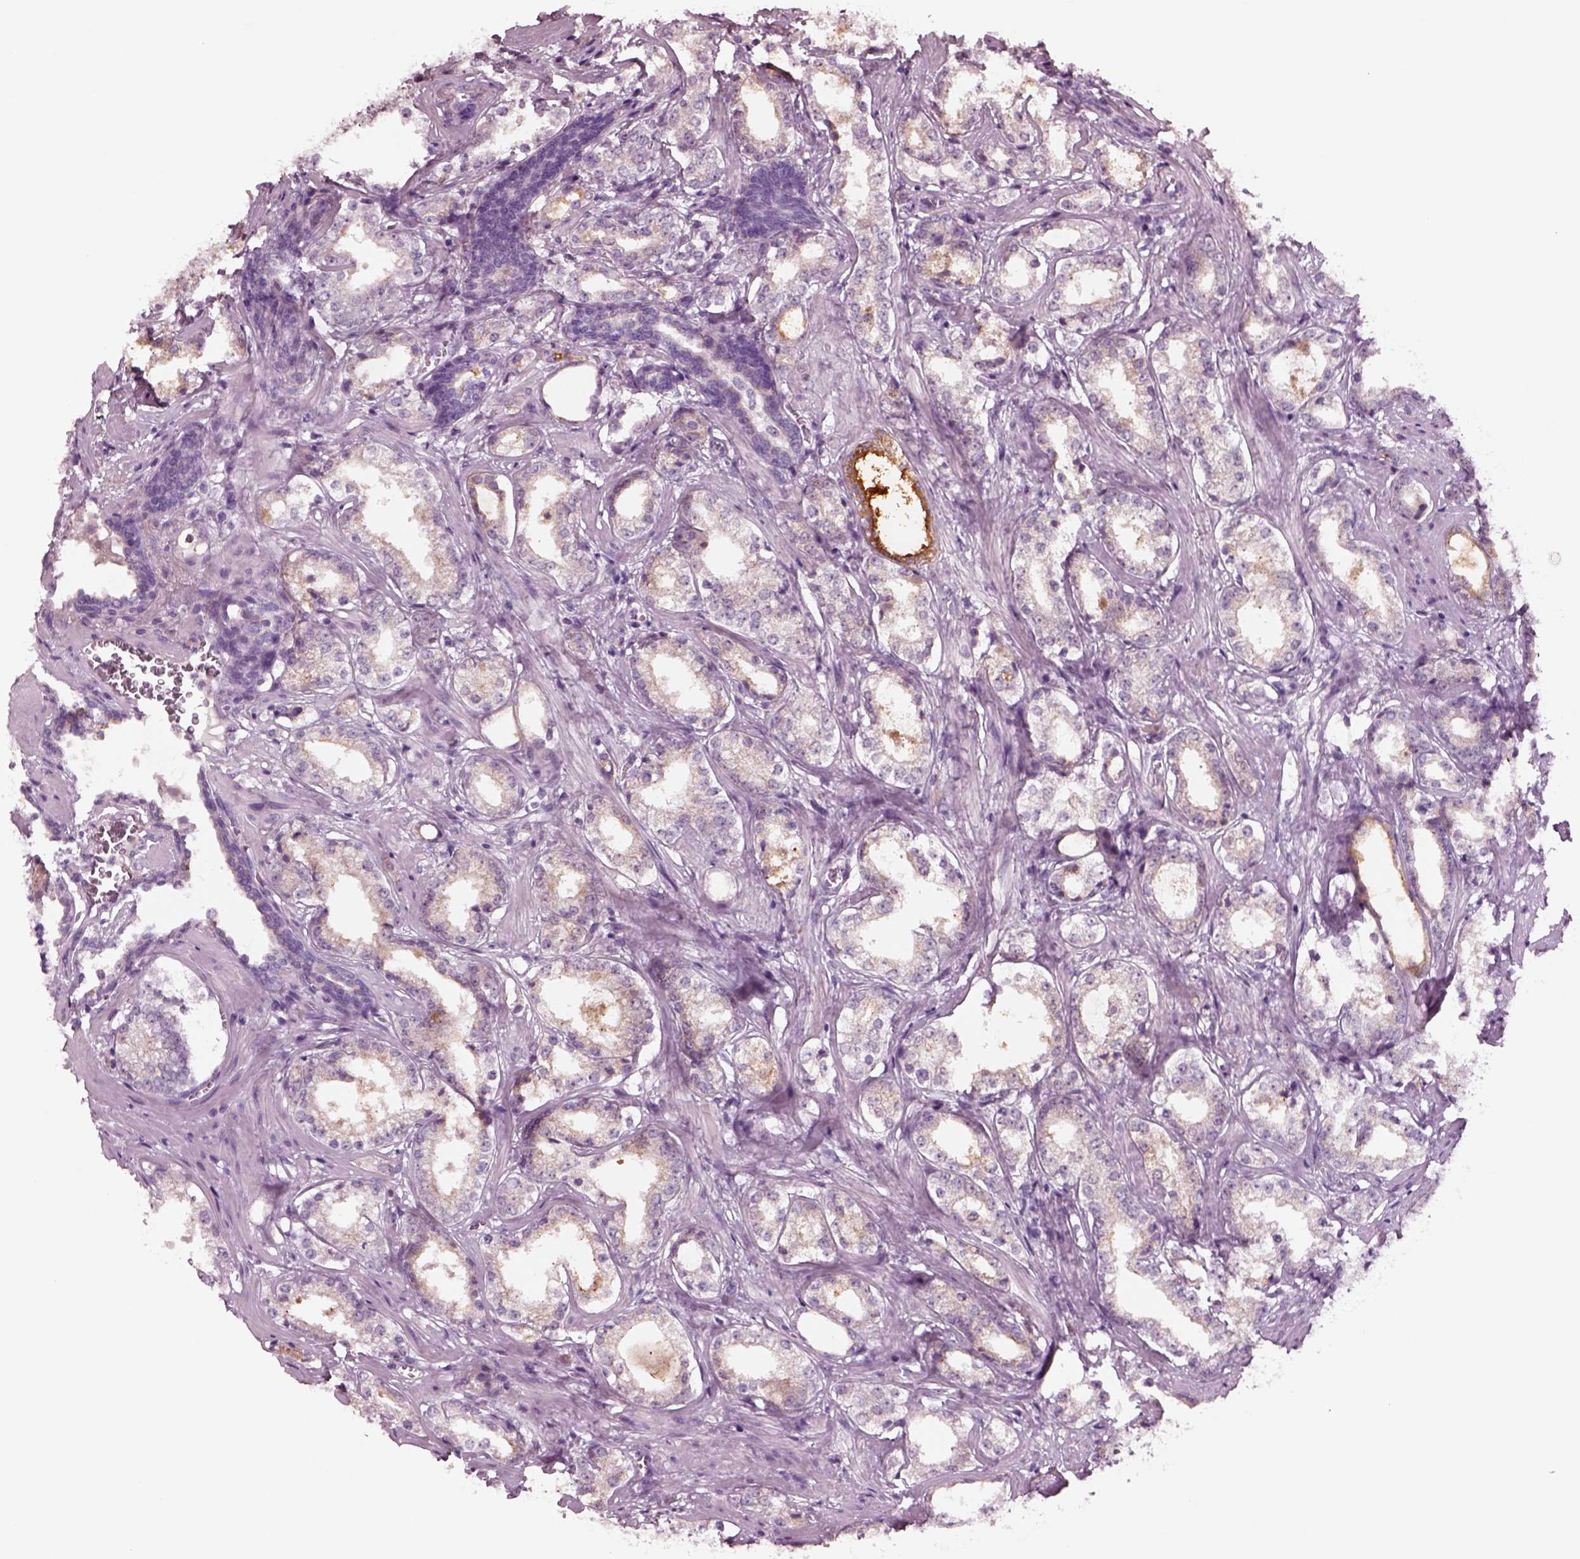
{"staining": {"intensity": "negative", "quantity": "none", "location": "none"}, "tissue": "prostate cancer", "cell_type": "Tumor cells", "image_type": "cancer", "snomed": [{"axis": "morphology", "description": "Adenocarcinoma, NOS"}, {"axis": "topography", "description": "Prostate and seminal vesicle, NOS"}], "caption": "Tumor cells are negative for protein expression in human prostate cancer (adenocarcinoma).", "gene": "NMRK2", "patient": {"sex": "male", "age": 63}}